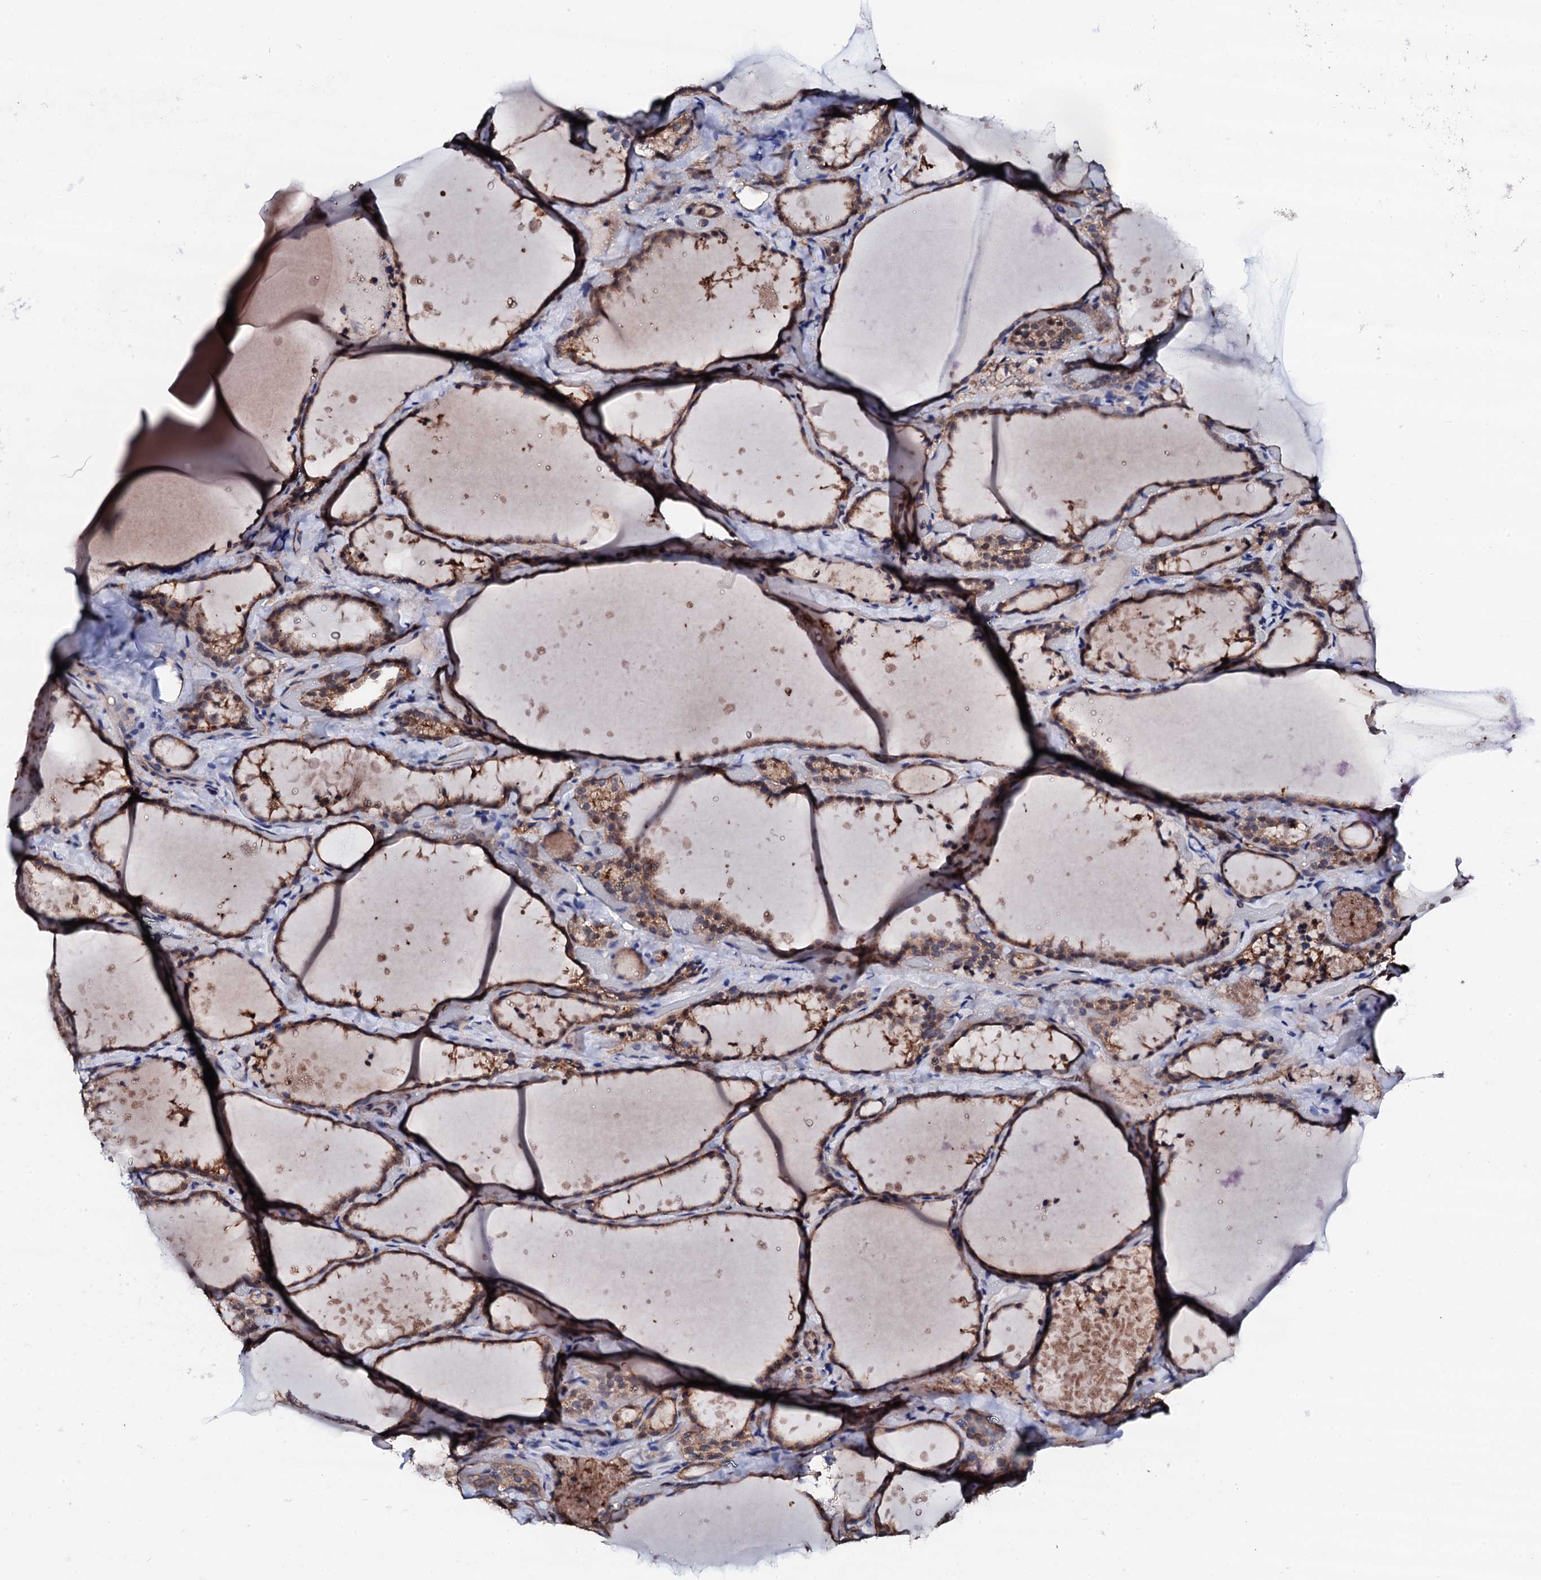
{"staining": {"intensity": "moderate", "quantity": ">75%", "location": "cytoplasmic/membranous,nuclear"}, "tissue": "thyroid gland", "cell_type": "Glandular cells", "image_type": "normal", "snomed": [{"axis": "morphology", "description": "Normal tissue, NOS"}, {"axis": "topography", "description": "Thyroid gland"}], "caption": "Unremarkable thyroid gland was stained to show a protein in brown. There is medium levels of moderate cytoplasmic/membranous,nuclear positivity in approximately >75% of glandular cells. The staining was performed using DAB, with brown indicating positive protein expression. Nuclei are stained blue with hematoxylin.", "gene": "EDC3", "patient": {"sex": "female", "age": 44}}